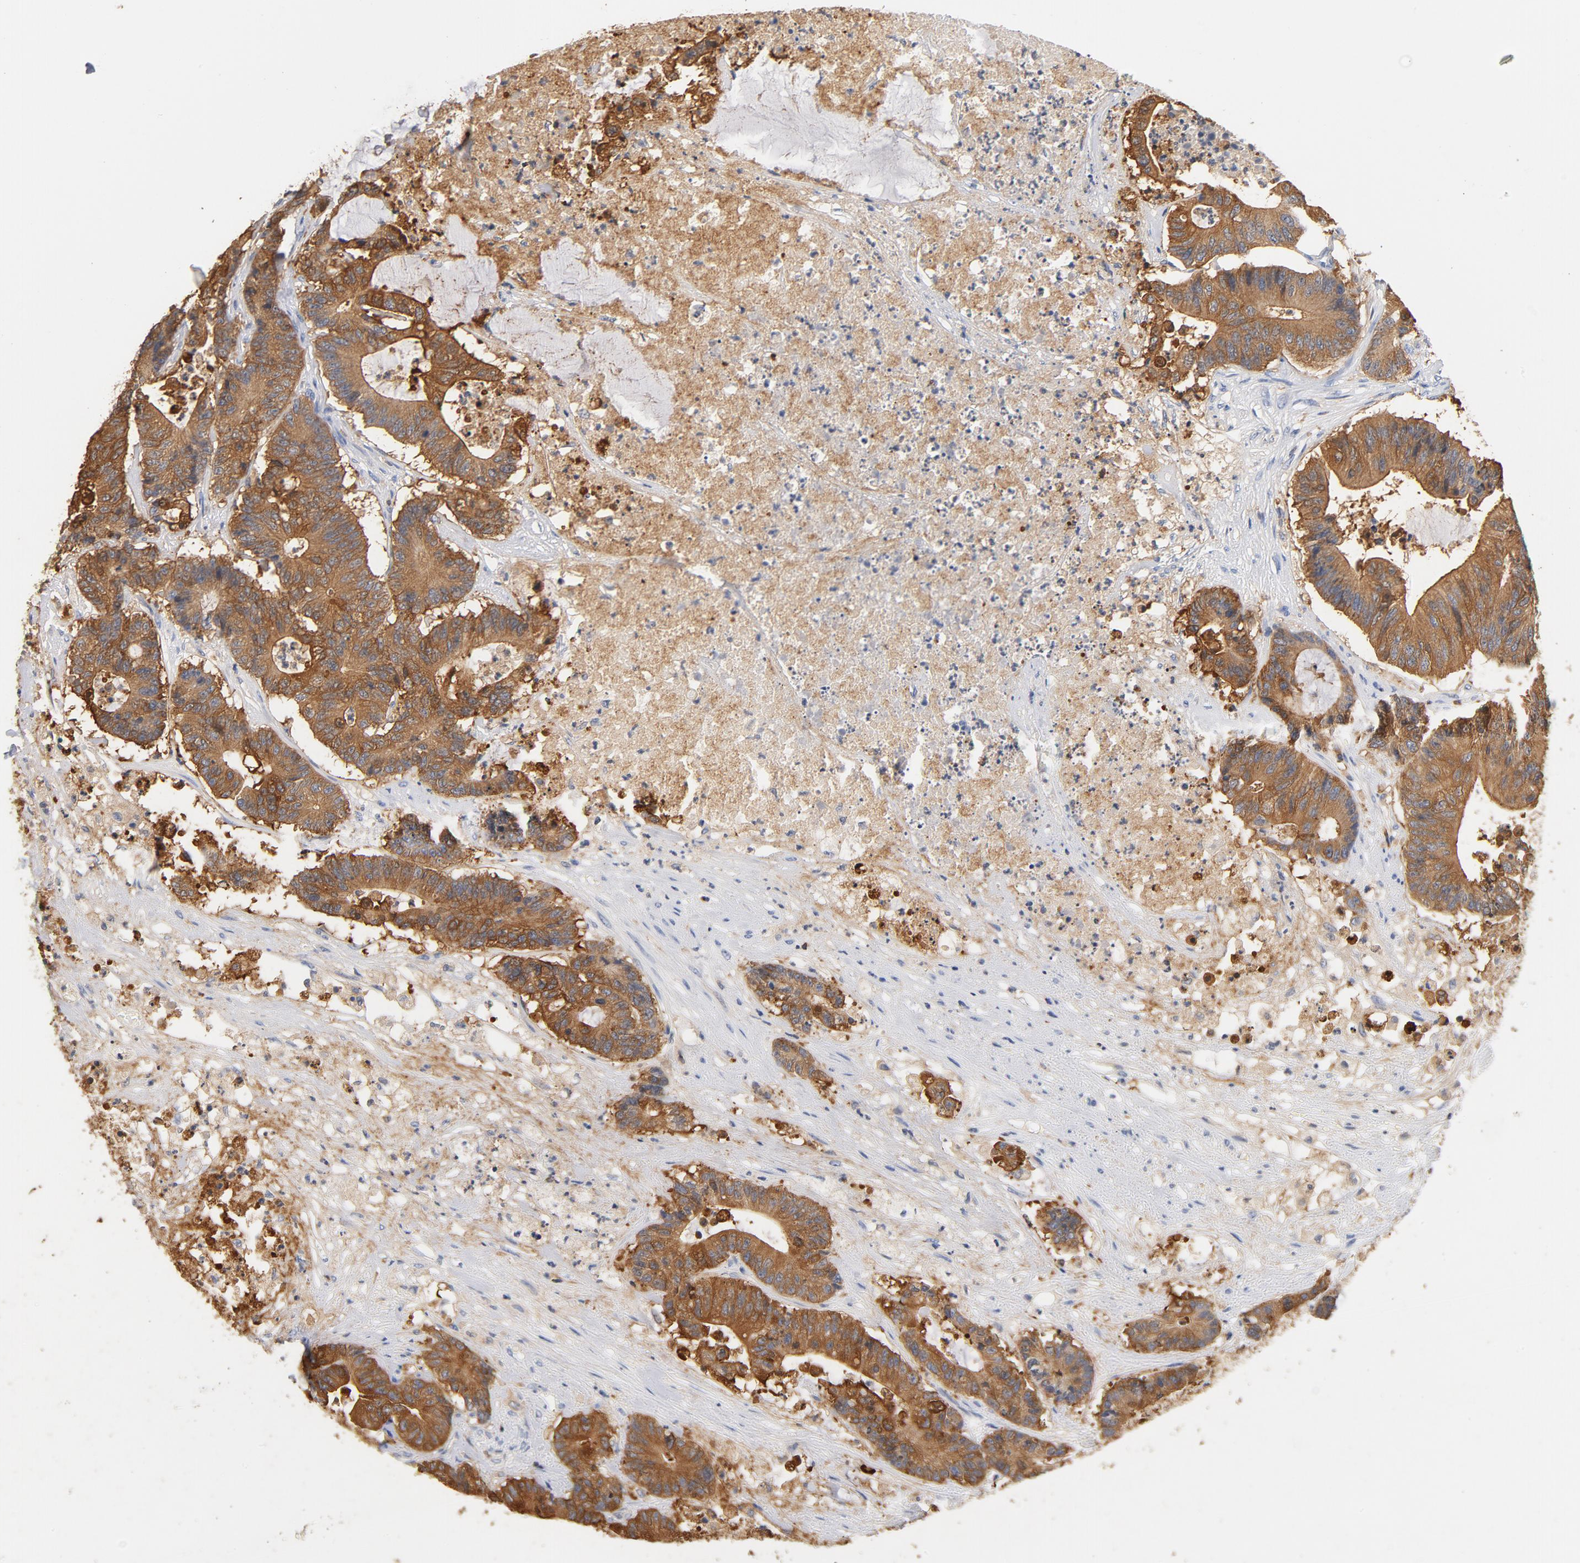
{"staining": {"intensity": "moderate", "quantity": ">75%", "location": "cytoplasmic/membranous"}, "tissue": "colorectal cancer", "cell_type": "Tumor cells", "image_type": "cancer", "snomed": [{"axis": "morphology", "description": "Adenocarcinoma, NOS"}, {"axis": "topography", "description": "Colon"}], "caption": "A micrograph of colorectal cancer stained for a protein displays moderate cytoplasmic/membranous brown staining in tumor cells.", "gene": "EZR", "patient": {"sex": "female", "age": 84}}